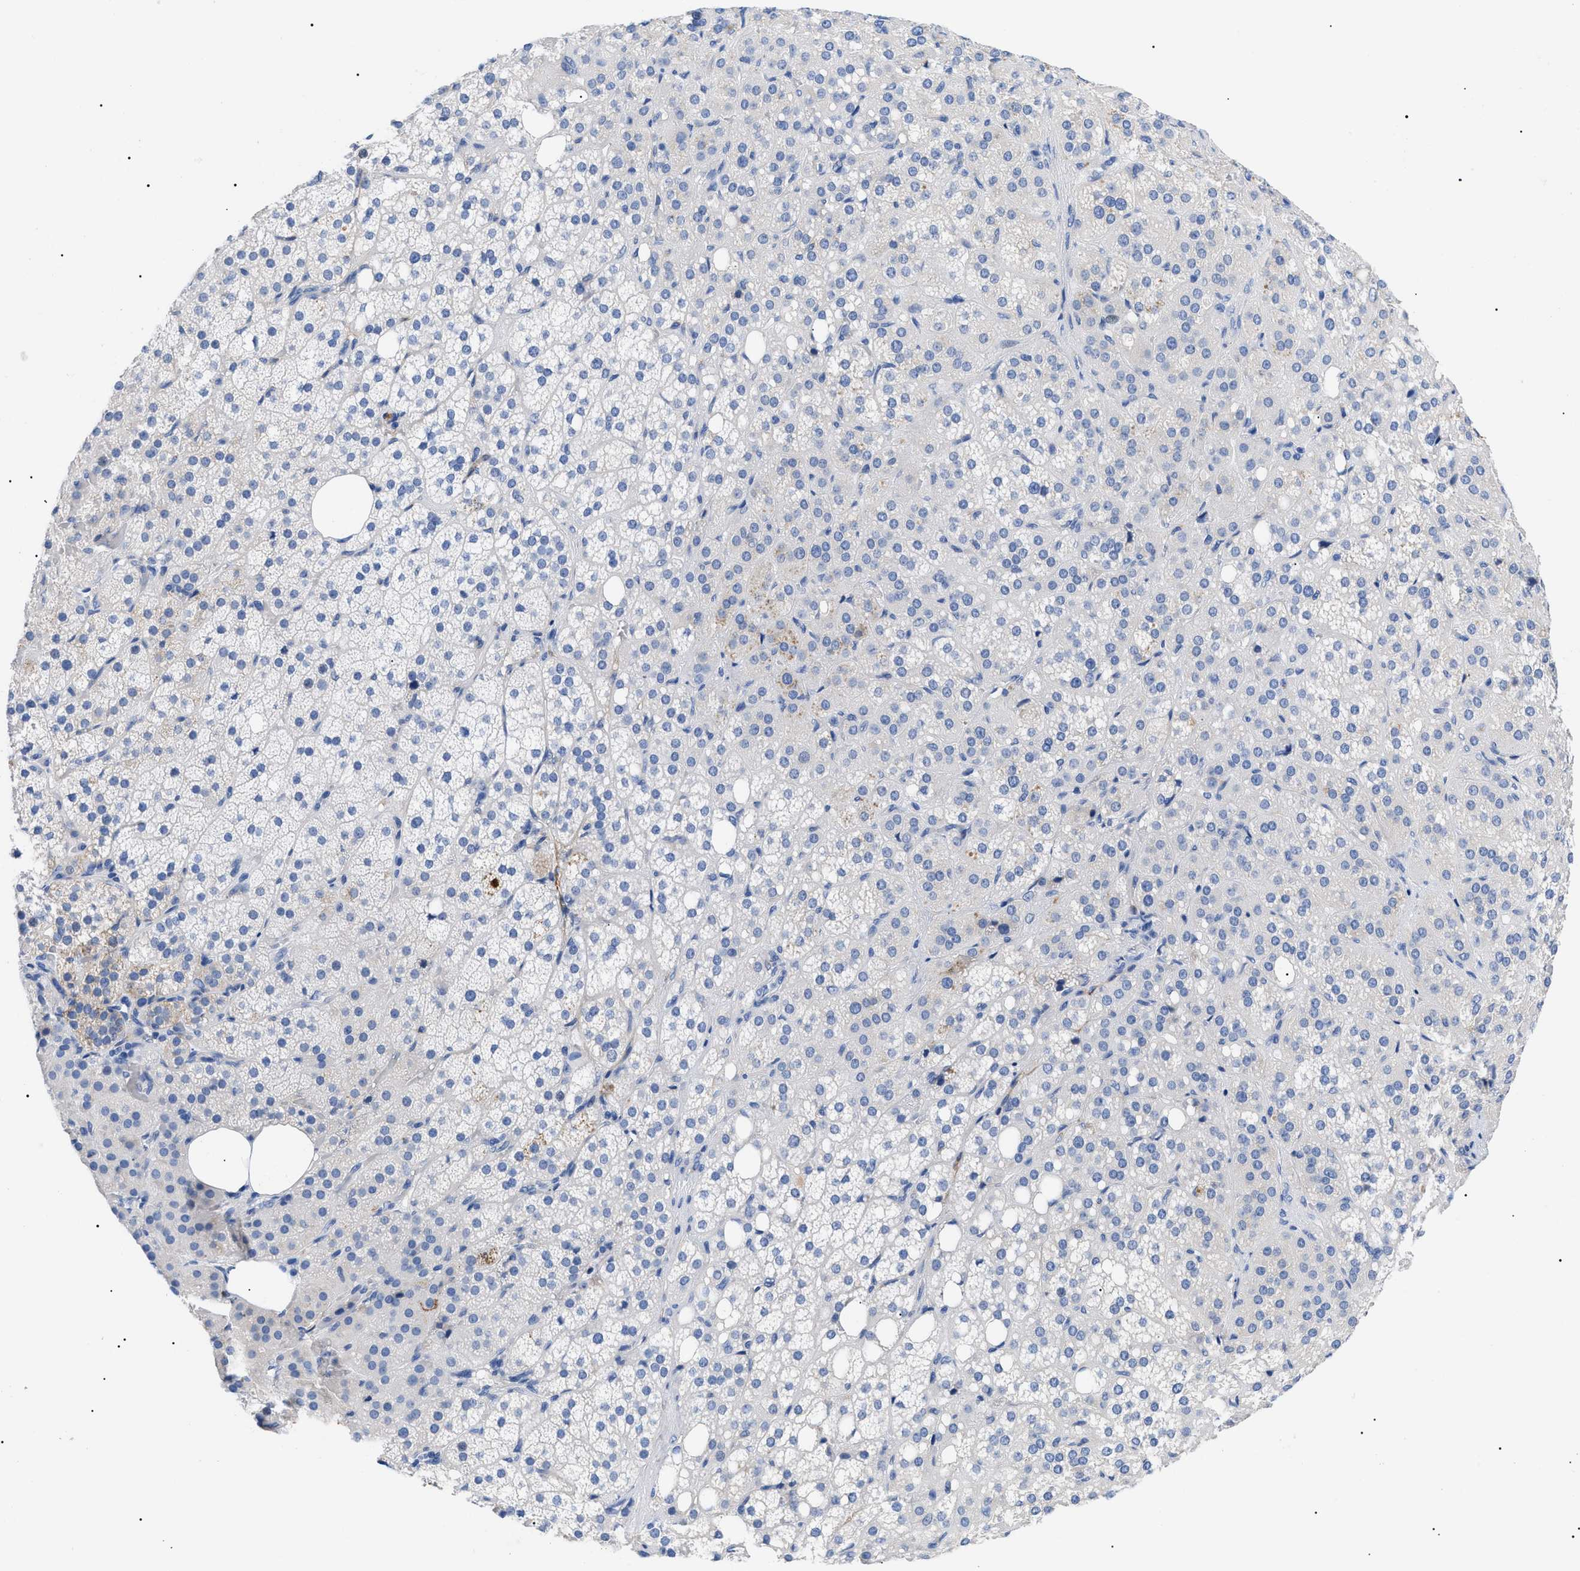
{"staining": {"intensity": "negative", "quantity": "none", "location": "none"}, "tissue": "adrenal gland", "cell_type": "Glandular cells", "image_type": "normal", "snomed": [{"axis": "morphology", "description": "Normal tissue, NOS"}, {"axis": "topography", "description": "Adrenal gland"}], "caption": "A high-resolution image shows immunohistochemistry staining of unremarkable adrenal gland, which exhibits no significant expression in glandular cells. (DAB immunohistochemistry, high magnification).", "gene": "ACKR1", "patient": {"sex": "female", "age": 59}}